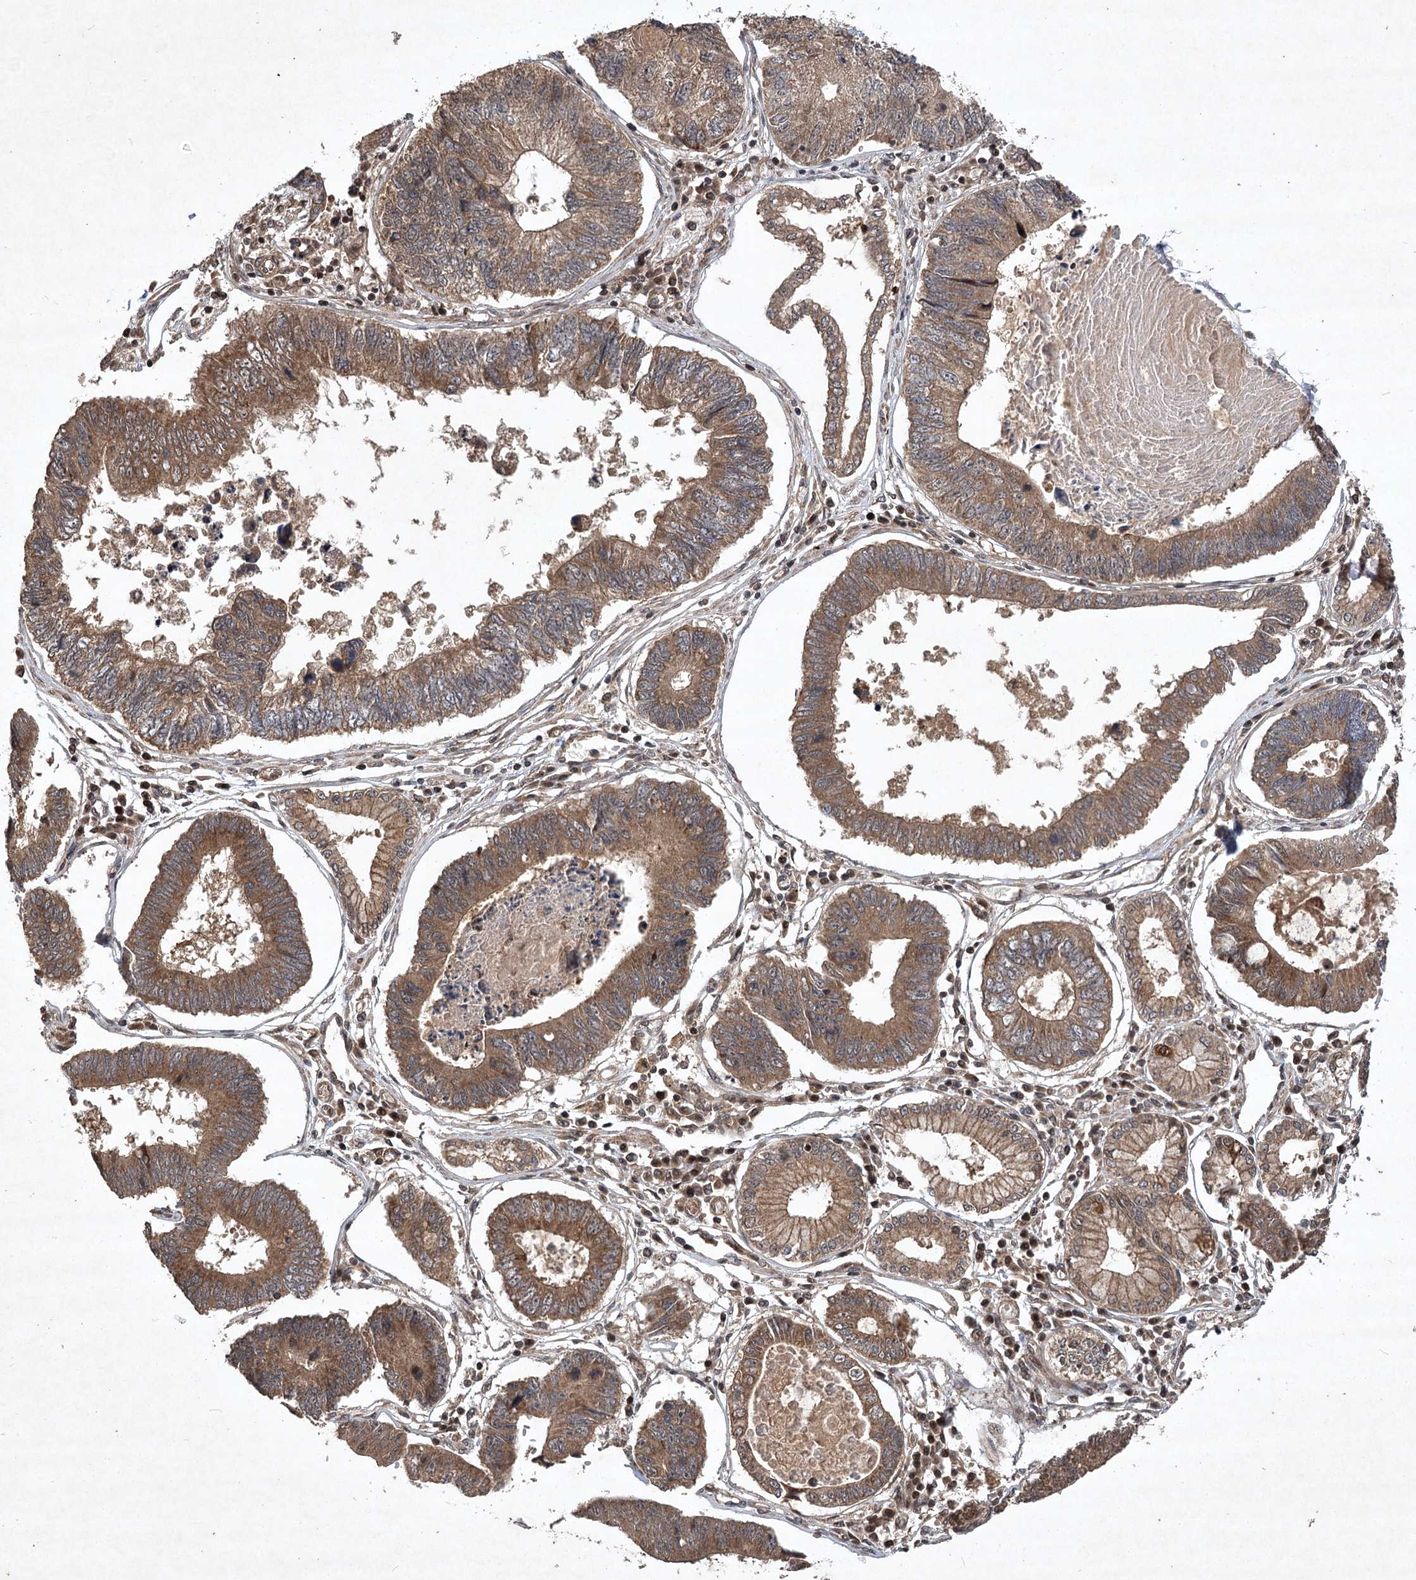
{"staining": {"intensity": "moderate", "quantity": ">75%", "location": "cytoplasmic/membranous"}, "tissue": "stomach cancer", "cell_type": "Tumor cells", "image_type": "cancer", "snomed": [{"axis": "morphology", "description": "Adenocarcinoma, NOS"}, {"axis": "topography", "description": "Stomach"}], "caption": "A medium amount of moderate cytoplasmic/membranous staining is identified in approximately >75% of tumor cells in stomach cancer (adenocarcinoma) tissue.", "gene": "INSIG2", "patient": {"sex": "male", "age": 59}}